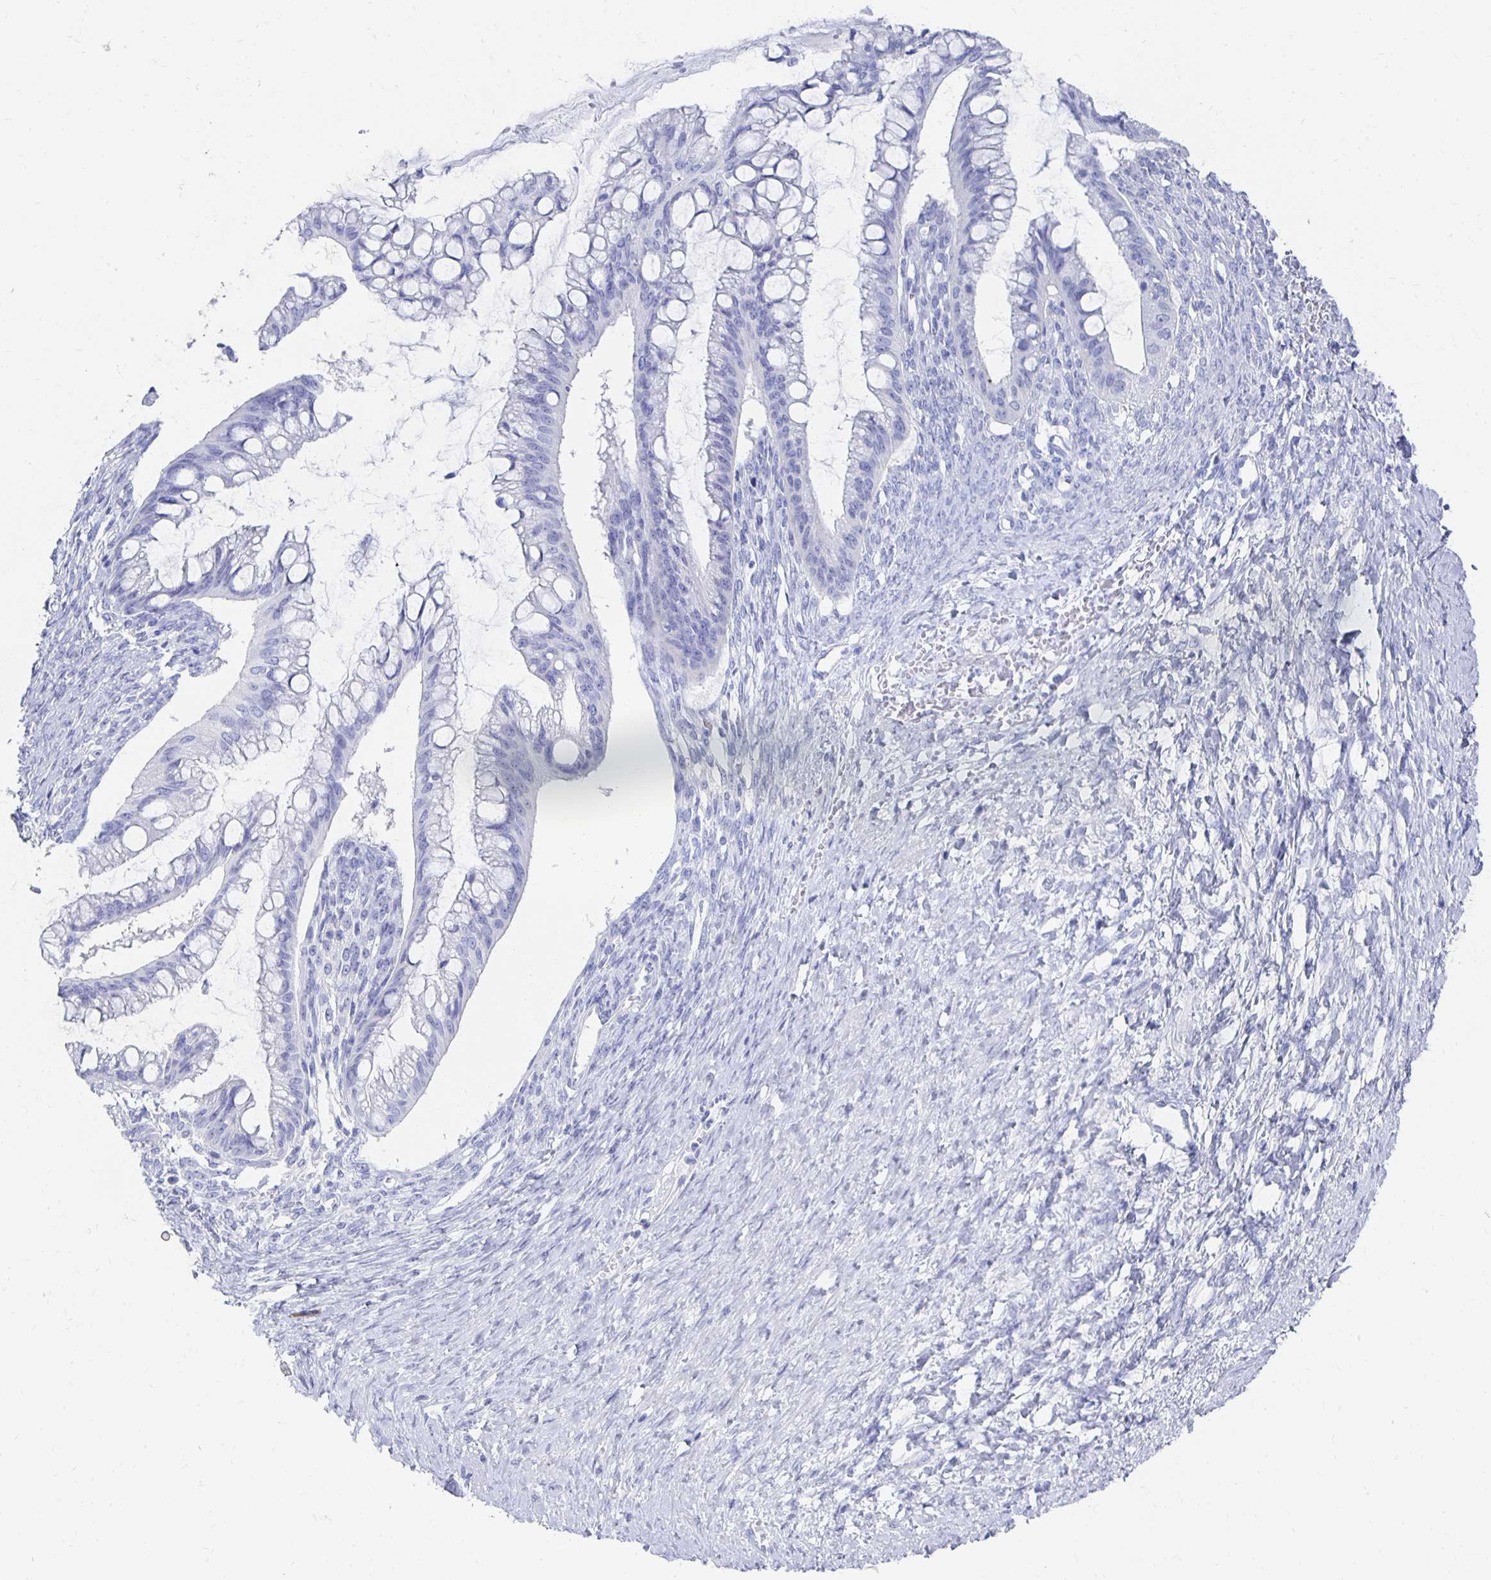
{"staining": {"intensity": "negative", "quantity": "none", "location": "none"}, "tissue": "ovarian cancer", "cell_type": "Tumor cells", "image_type": "cancer", "snomed": [{"axis": "morphology", "description": "Cystadenocarcinoma, mucinous, NOS"}, {"axis": "topography", "description": "Ovary"}], "caption": "An image of mucinous cystadenocarcinoma (ovarian) stained for a protein exhibits no brown staining in tumor cells. (DAB (3,3'-diaminobenzidine) immunohistochemistry (IHC), high magnification).", "gene": "PRDM7", "patient": {"sex": "female", "age": 73}}